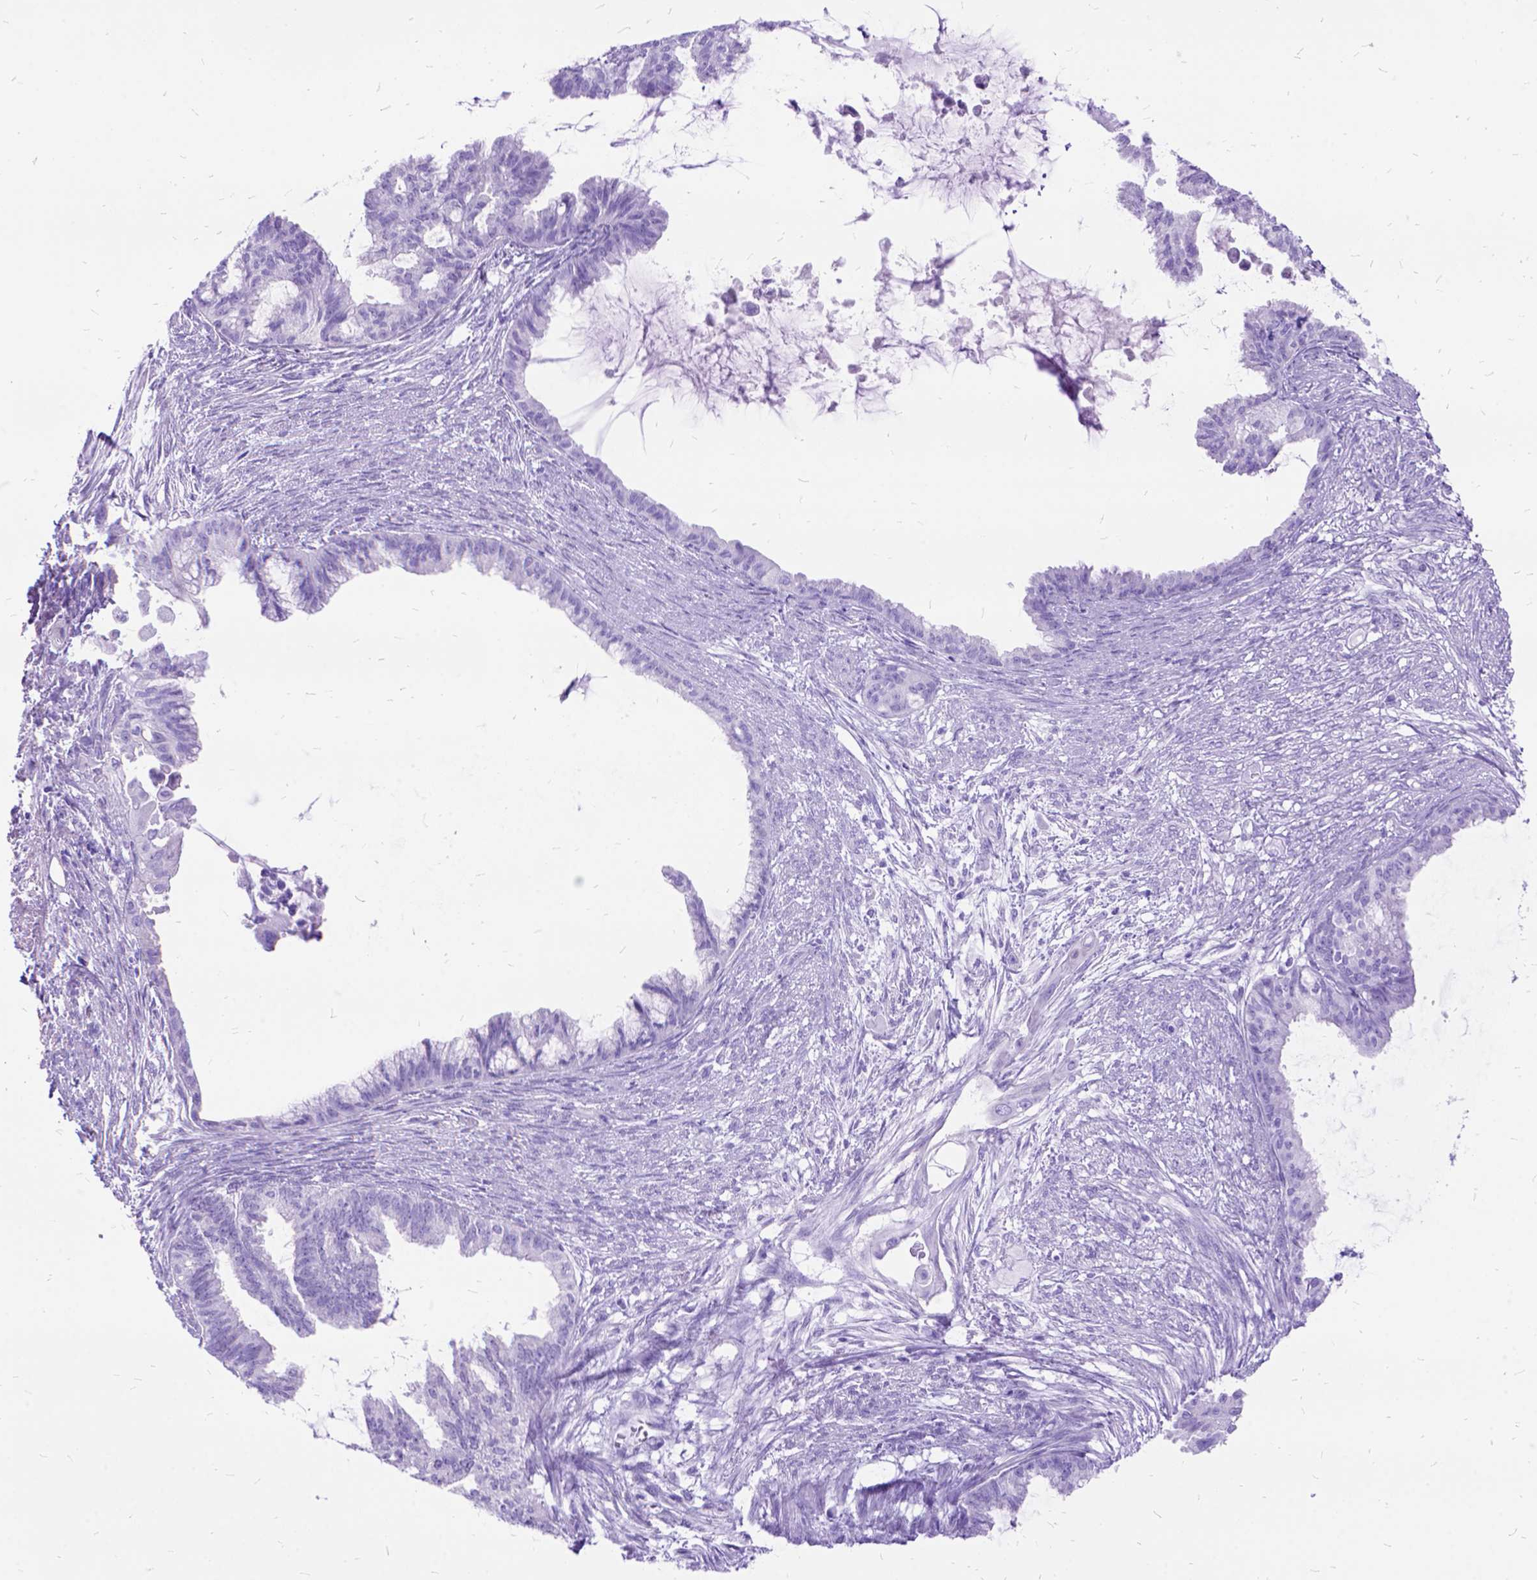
{"staining": {"intensity": "negative", "quantity": "none", "location": "none"}, "tissue": "endometrial cancer", "cell_type": "Tumor cells", "image_type": "cancer", "snomed": [{"axis": "morphology", "description": "Adenocarcinoma, NOS"}, {"axis": "topography", "description": "Endometrium"}], "caption": "Adenocarcinoma (endometrial) was stained to show a protein in brown. There is no significant staining in tumor cells.", "gene": "DNAH2", "patient": {"sex": "female", "age": 86}}